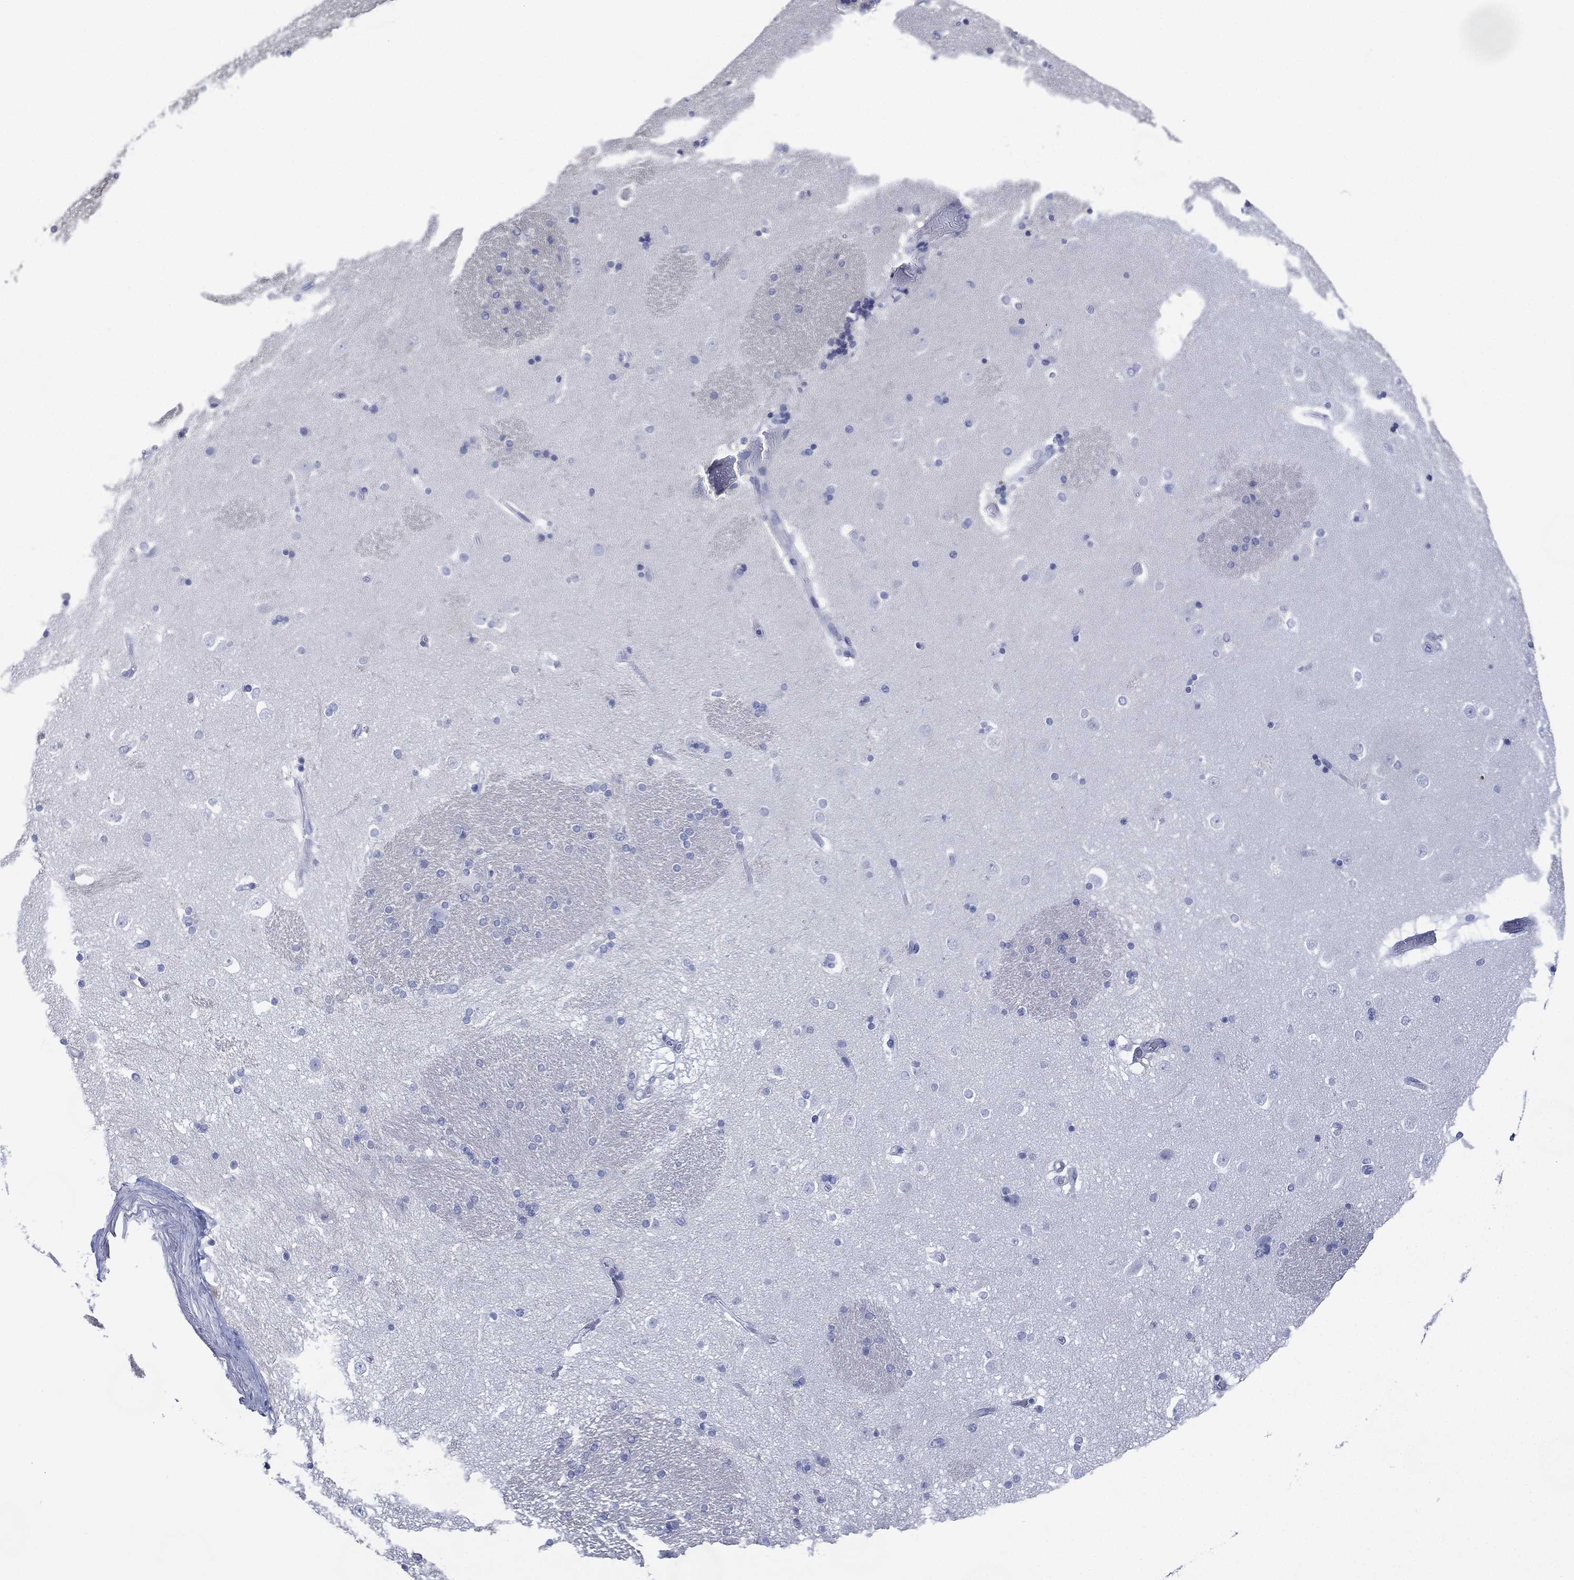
{"staining": {"intensity": "negative", "quantity": "none", "location": "none"}, "tissue": "caudate", "cell_type": "Glial cells", "image_type": "normal", "snomed": [{"axis": "morphology", "description": "Normal tissue, NOS"}, {"axis": "topography", "description": "Lateral ventricle wall"}], "caption": "Caudate was stained to show a protein in brown. There is no significant positivity in glial cells.", "gene": "TMEM247", "patient": {"sex": "male", "age": 51}}